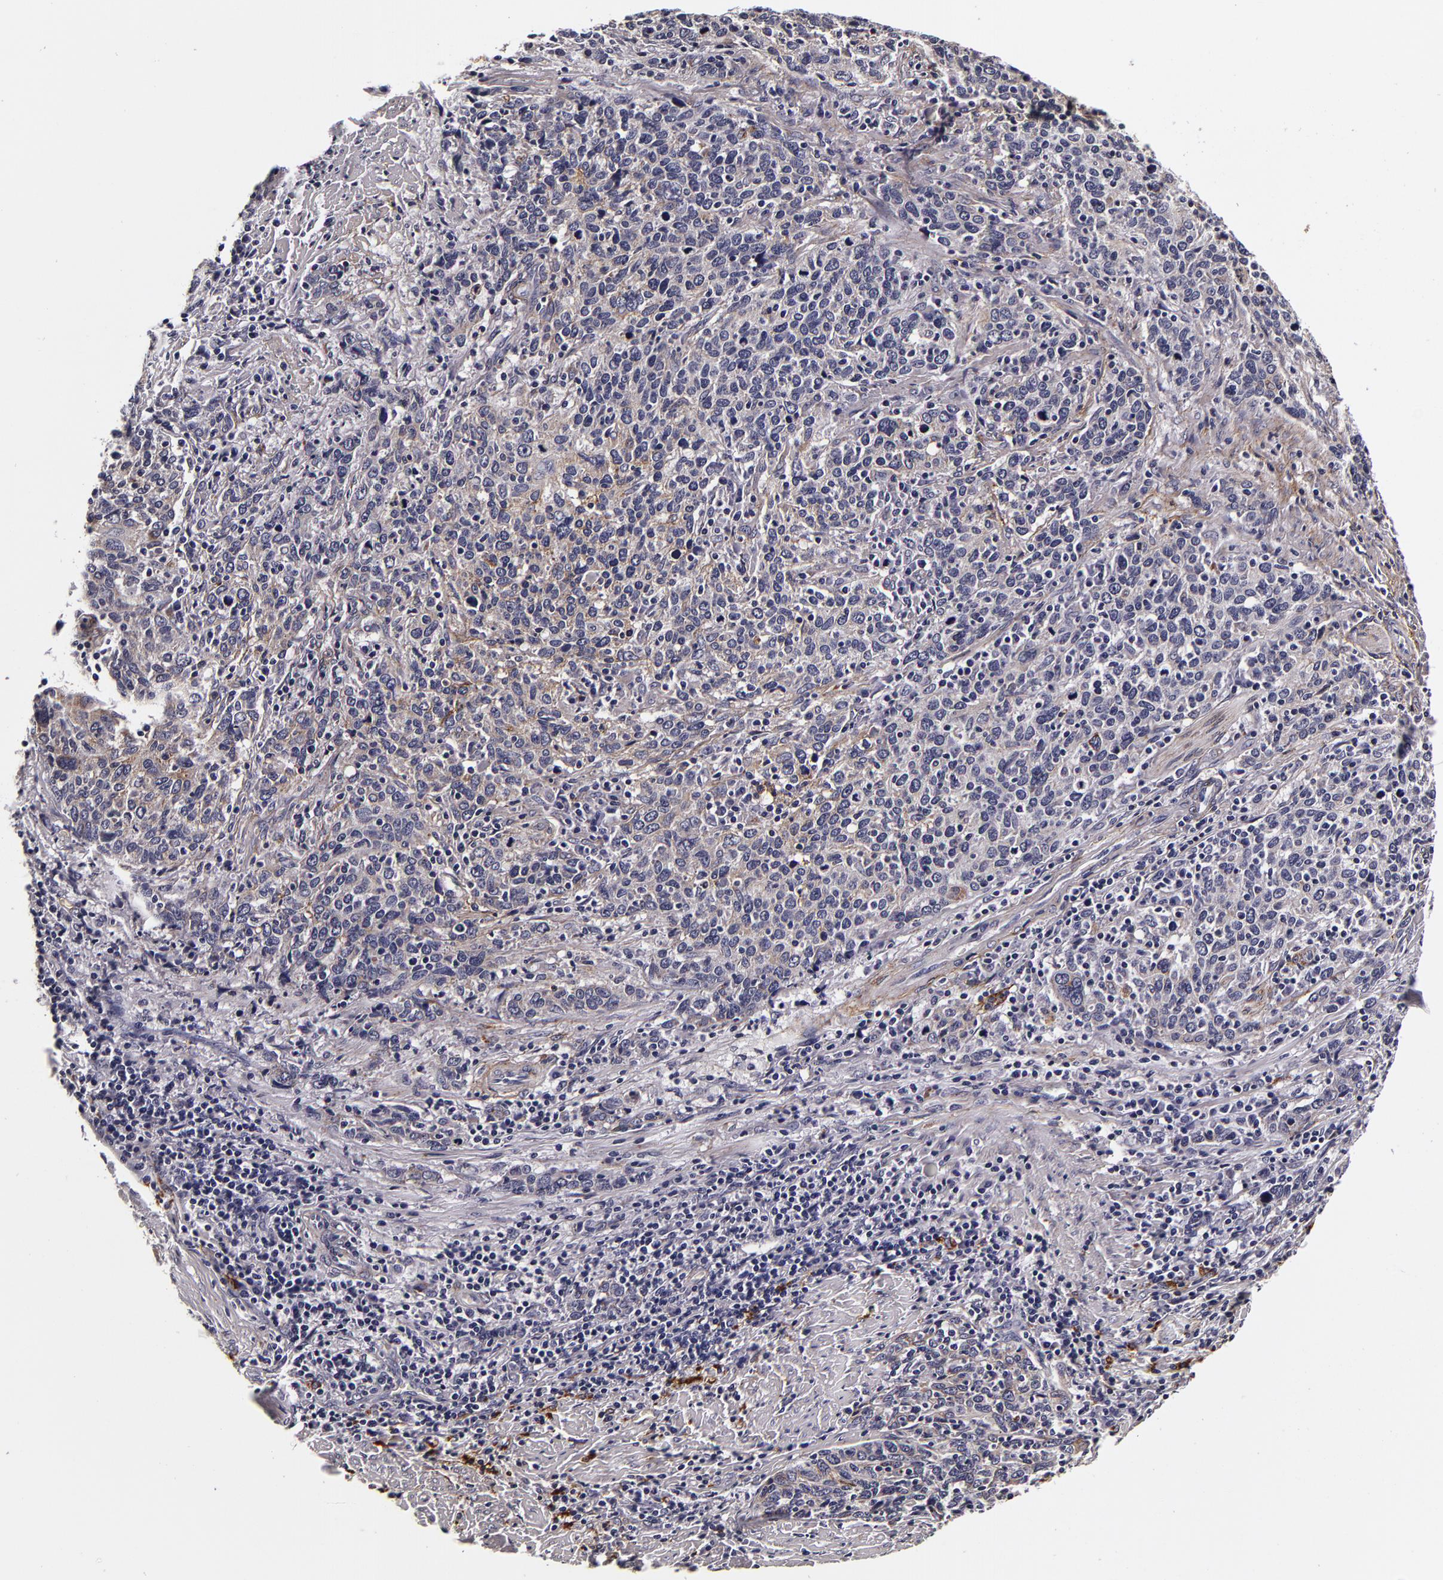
{"staining": {"intensity": "negative", "quantity": "none", "location": "none"}, "tissue": "cervical cancer", "cell_type": "Tumor cells", "image_type": "cancer", "snomed": [{"axis": "morphology", "description": "Squamous cell carcinoma, NOS"}, {"axis": "topography", "description": "Cervix"}], "caption": "Immunohistochemical staining of cervical cancer (squamous cell carcinoma) reveals no significant staining in tumor cells.", "gene": "LGALS3BP", "patient": {"sex": "female", "age": 41}}